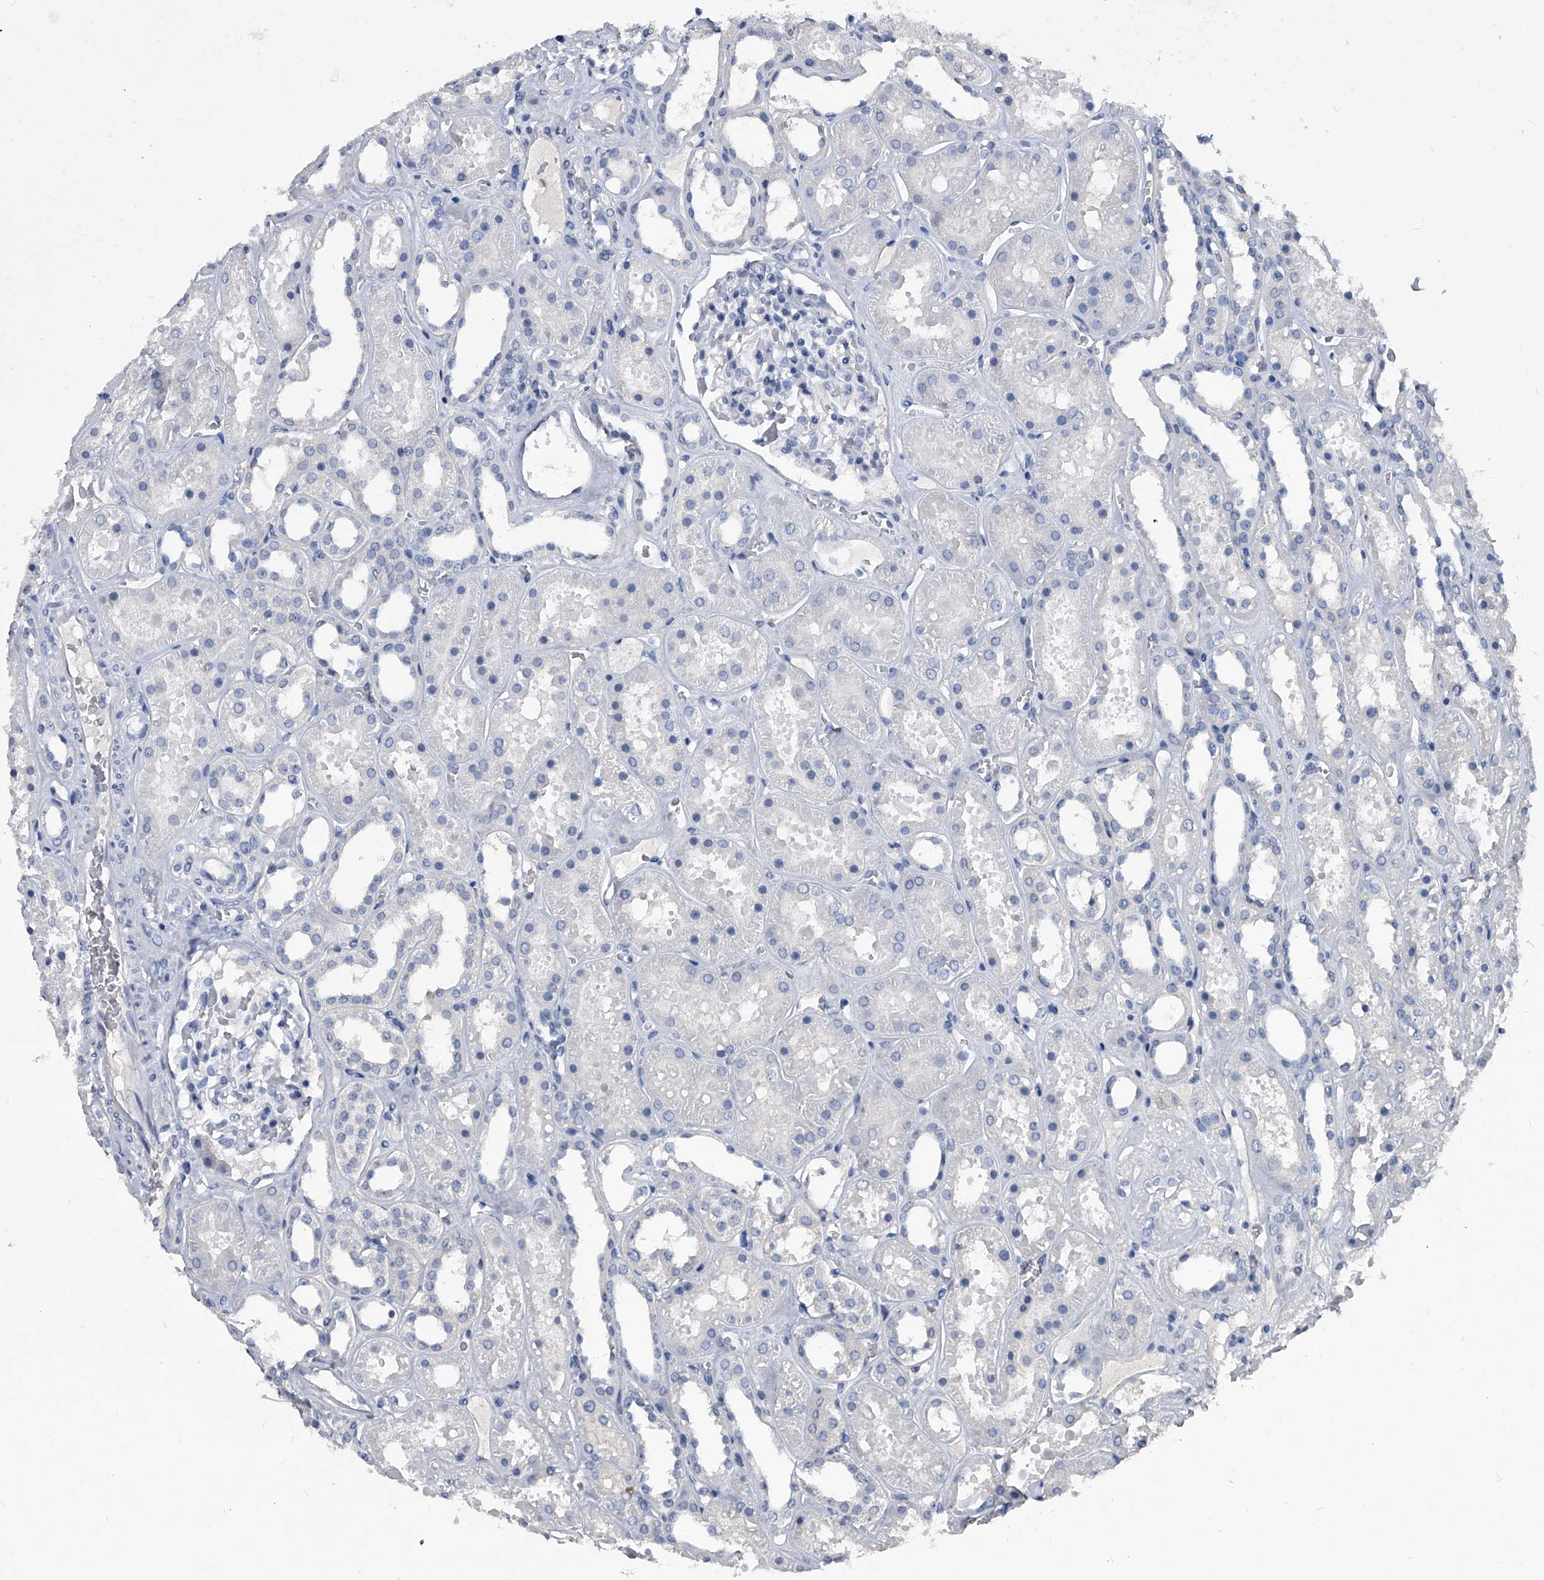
{"staining": {"intensity": "negative", "quantity": "none", "location": "none"}, "tissue": "kidney", "cell_type": "Cells in glomeruli", "image_type": "normal", "snomed": [{"axis": "morphology", "description": "Normal tissue, NOS"}, {"axis": "topography", "description": "Kidney"}], "caption": "Image shows no significant protein staining in cells in glomeruli of unremarkable kidney.", "gene": "BCAS1", "patient": {"sex": "female", "age": 41}}